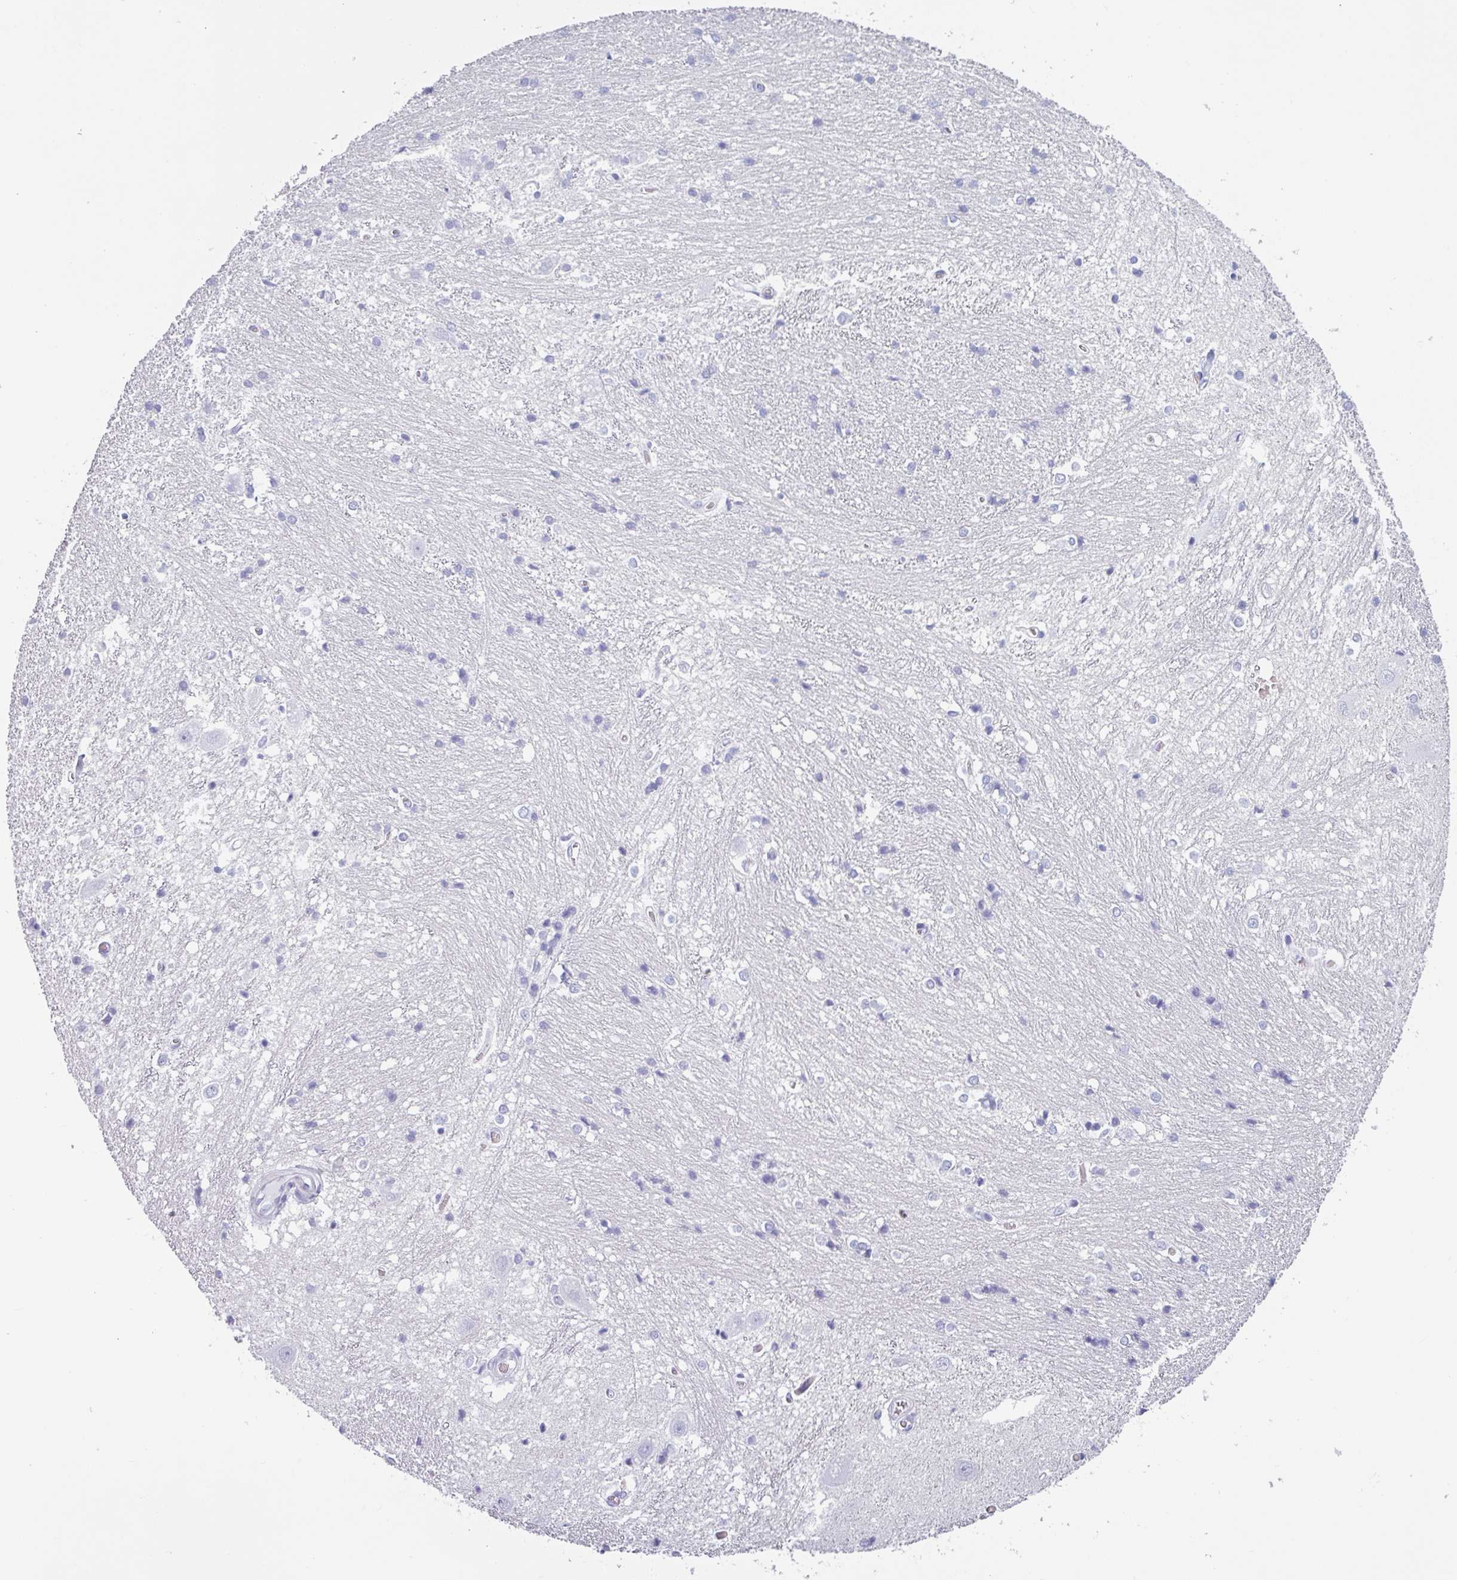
{"staining": {"intensity": "negative", "quantity": "none", "location": "none"}, "tissue": "caudate", "cell_type": "Glial cells", "image_type": "normal", "snomed": [{"axis": "morphology", "description": "Normal tissue, NOS"}, {"axis": "topography", "description": "Lateral ventricle wall"}], "caption": "The immunohistochemistry (IHC) micrograph has no significant positivity in glial cells of caudate. The staining was performed using DAB (3,3'-diaminobenzidine) to visualize the protein expression in brown, while the nuclei were stained in blue with hematoxylin (Magnification: 20x).", "gene": "CRYBB2", "patient": {"sex": "male", "age": 37}}